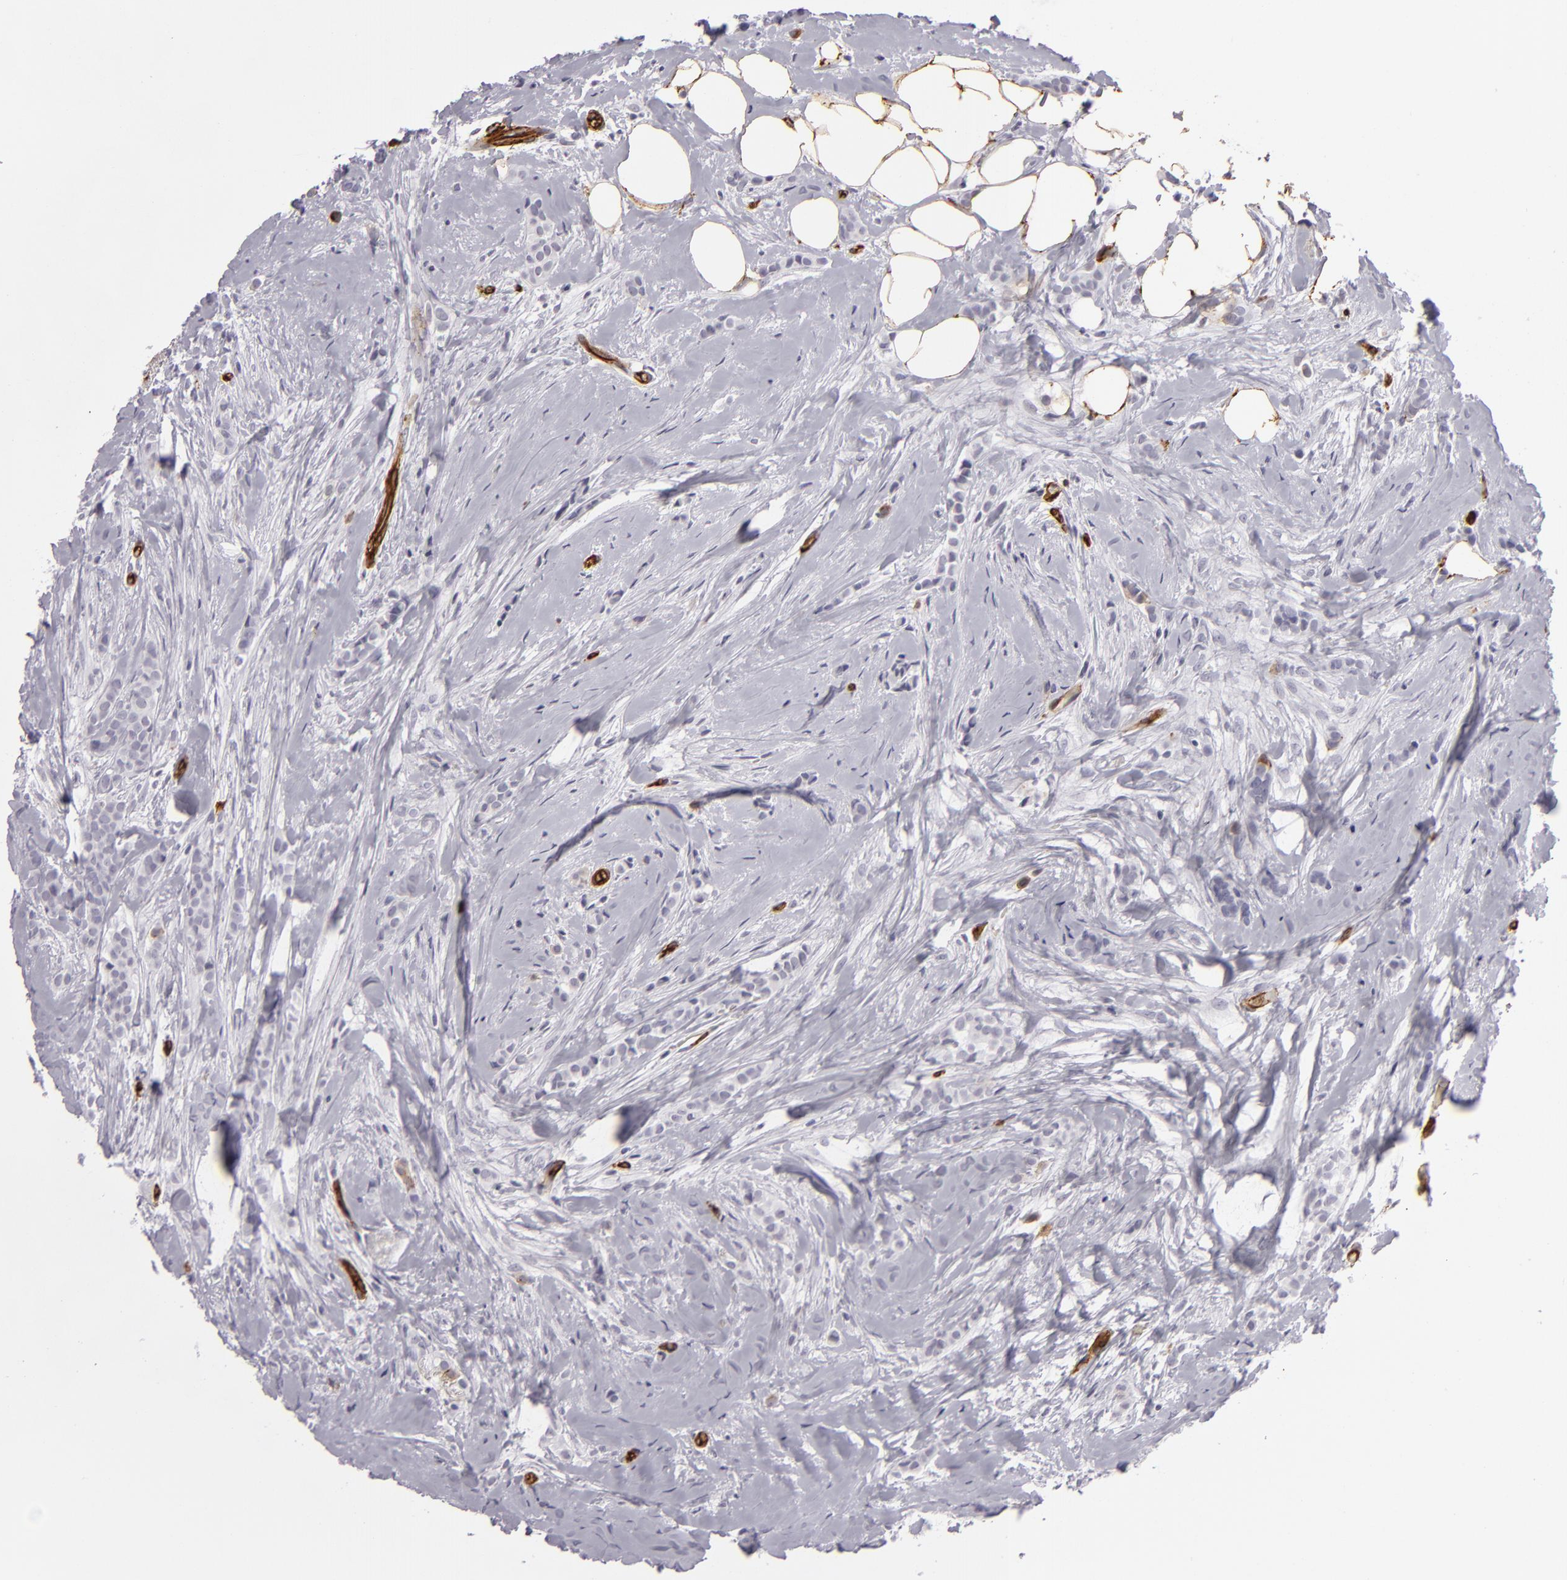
{"staining": {"intensity": "negative", "quantity": "none", "location": "none"}, "tissue": "breast cancer", "cell_type": "Tumor cells", "image_type": "cancer", "snomed": [{"axis": "morphology", "description": "Lobular carcinoma"}, {"axis": "topography", "description": "Breast"}], "caption": "Immunohistochemistry (IHC) of human breast cancer reveals no expression in tumor cells.", "gene": "MCAM", "patient": {"sex": "female", "age": 56}}